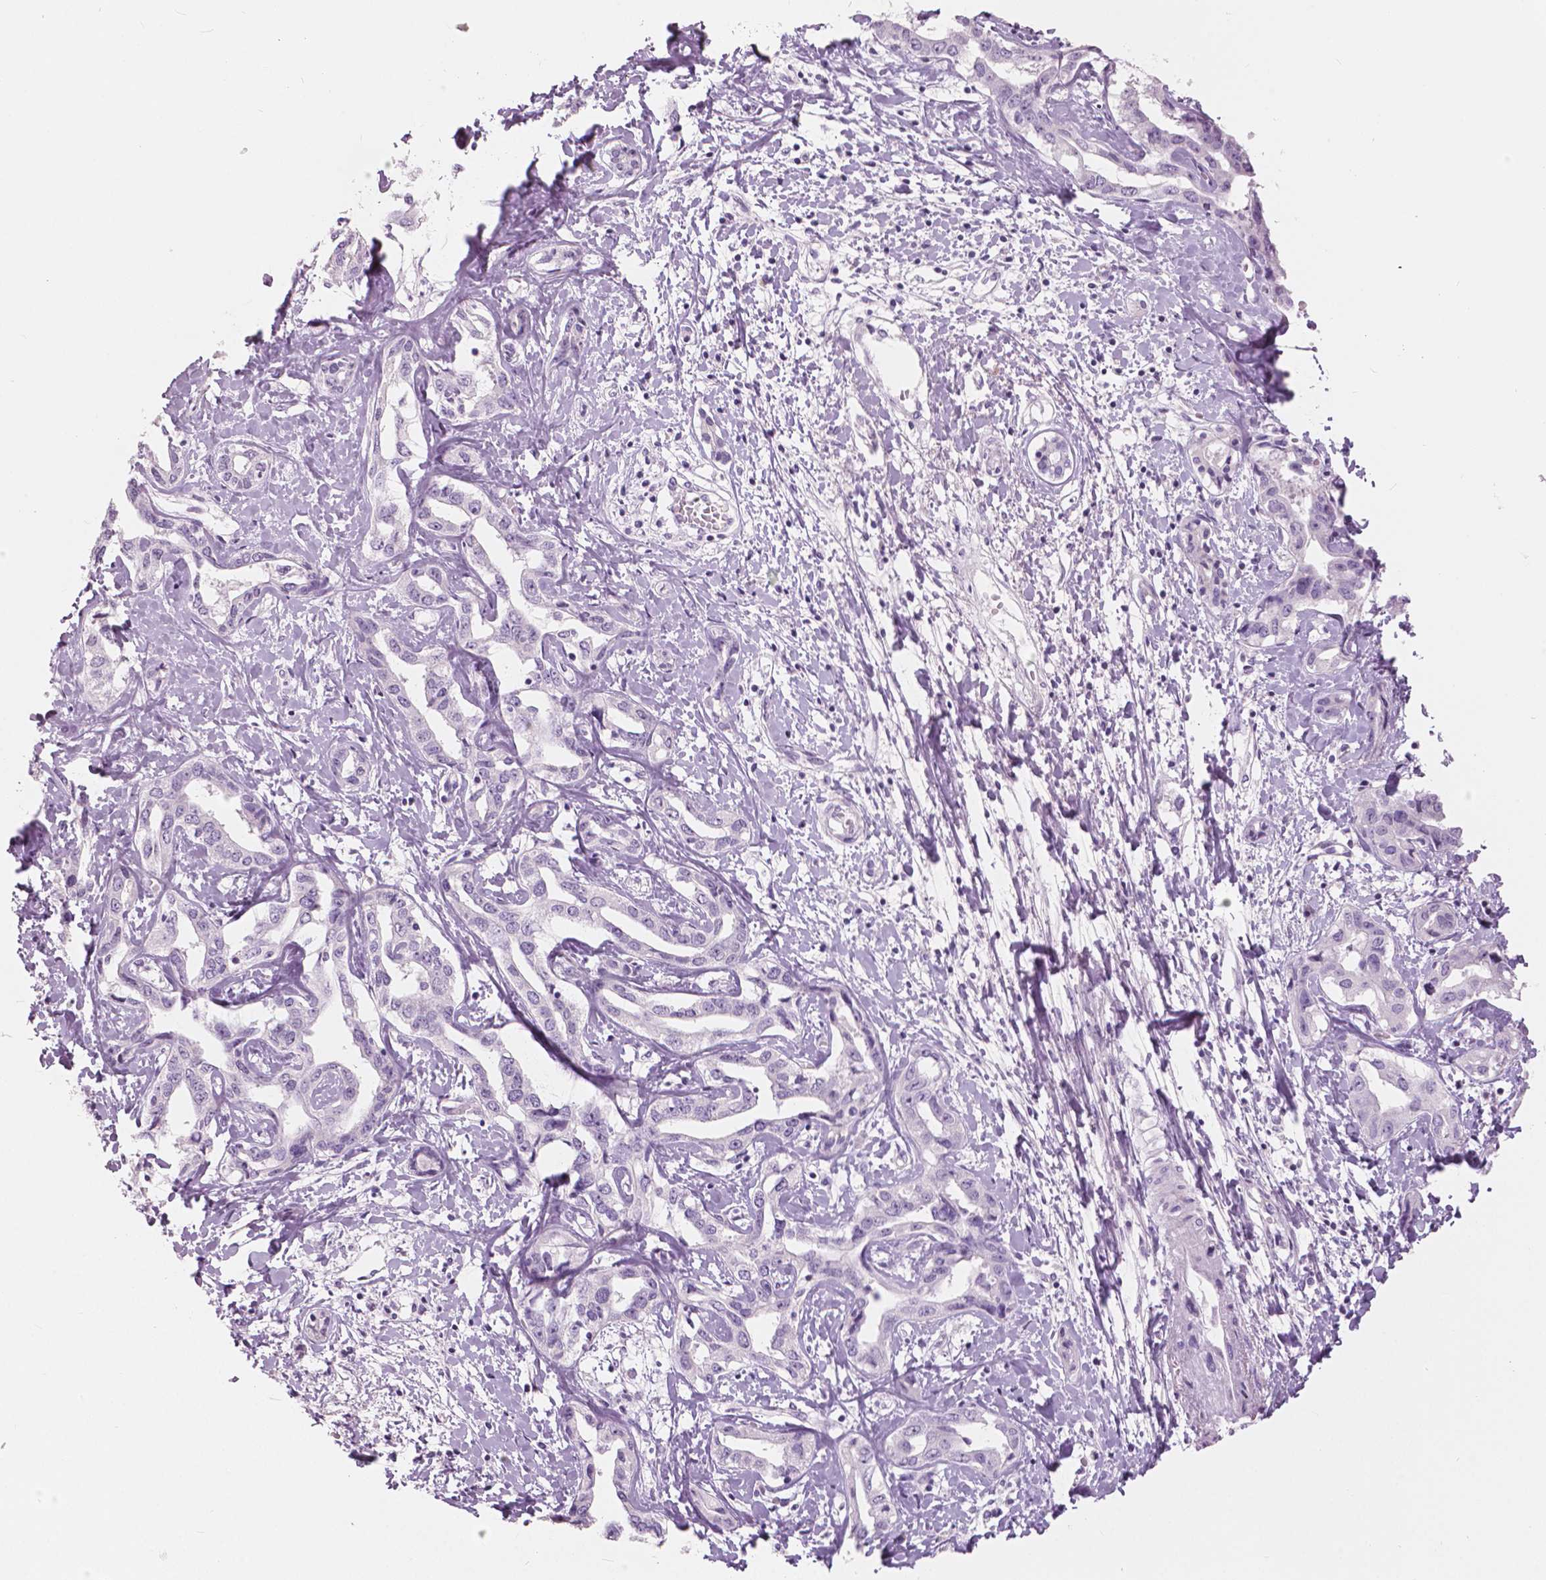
{"staining": {"intensity": "negative", "quantity": "none", "location": "none"}, "tissue": "liver cancer", "cell_type": "Tumor cells", "image_type": "cancer", "snomed": [{"axis": "morphology", "description": "Cholangiocarcinoma"}, {"axis": "topography", "description": "Liver"}], "caption": "High power microscopy histopathology image of an immunohistochemistry (IHC) photomicrograph of cholangiocarcinoma (liver), revealing no significant positivity in tumor cells.", "gene": "A4GNT", "patient": {"sex": "male", "age": 59}}